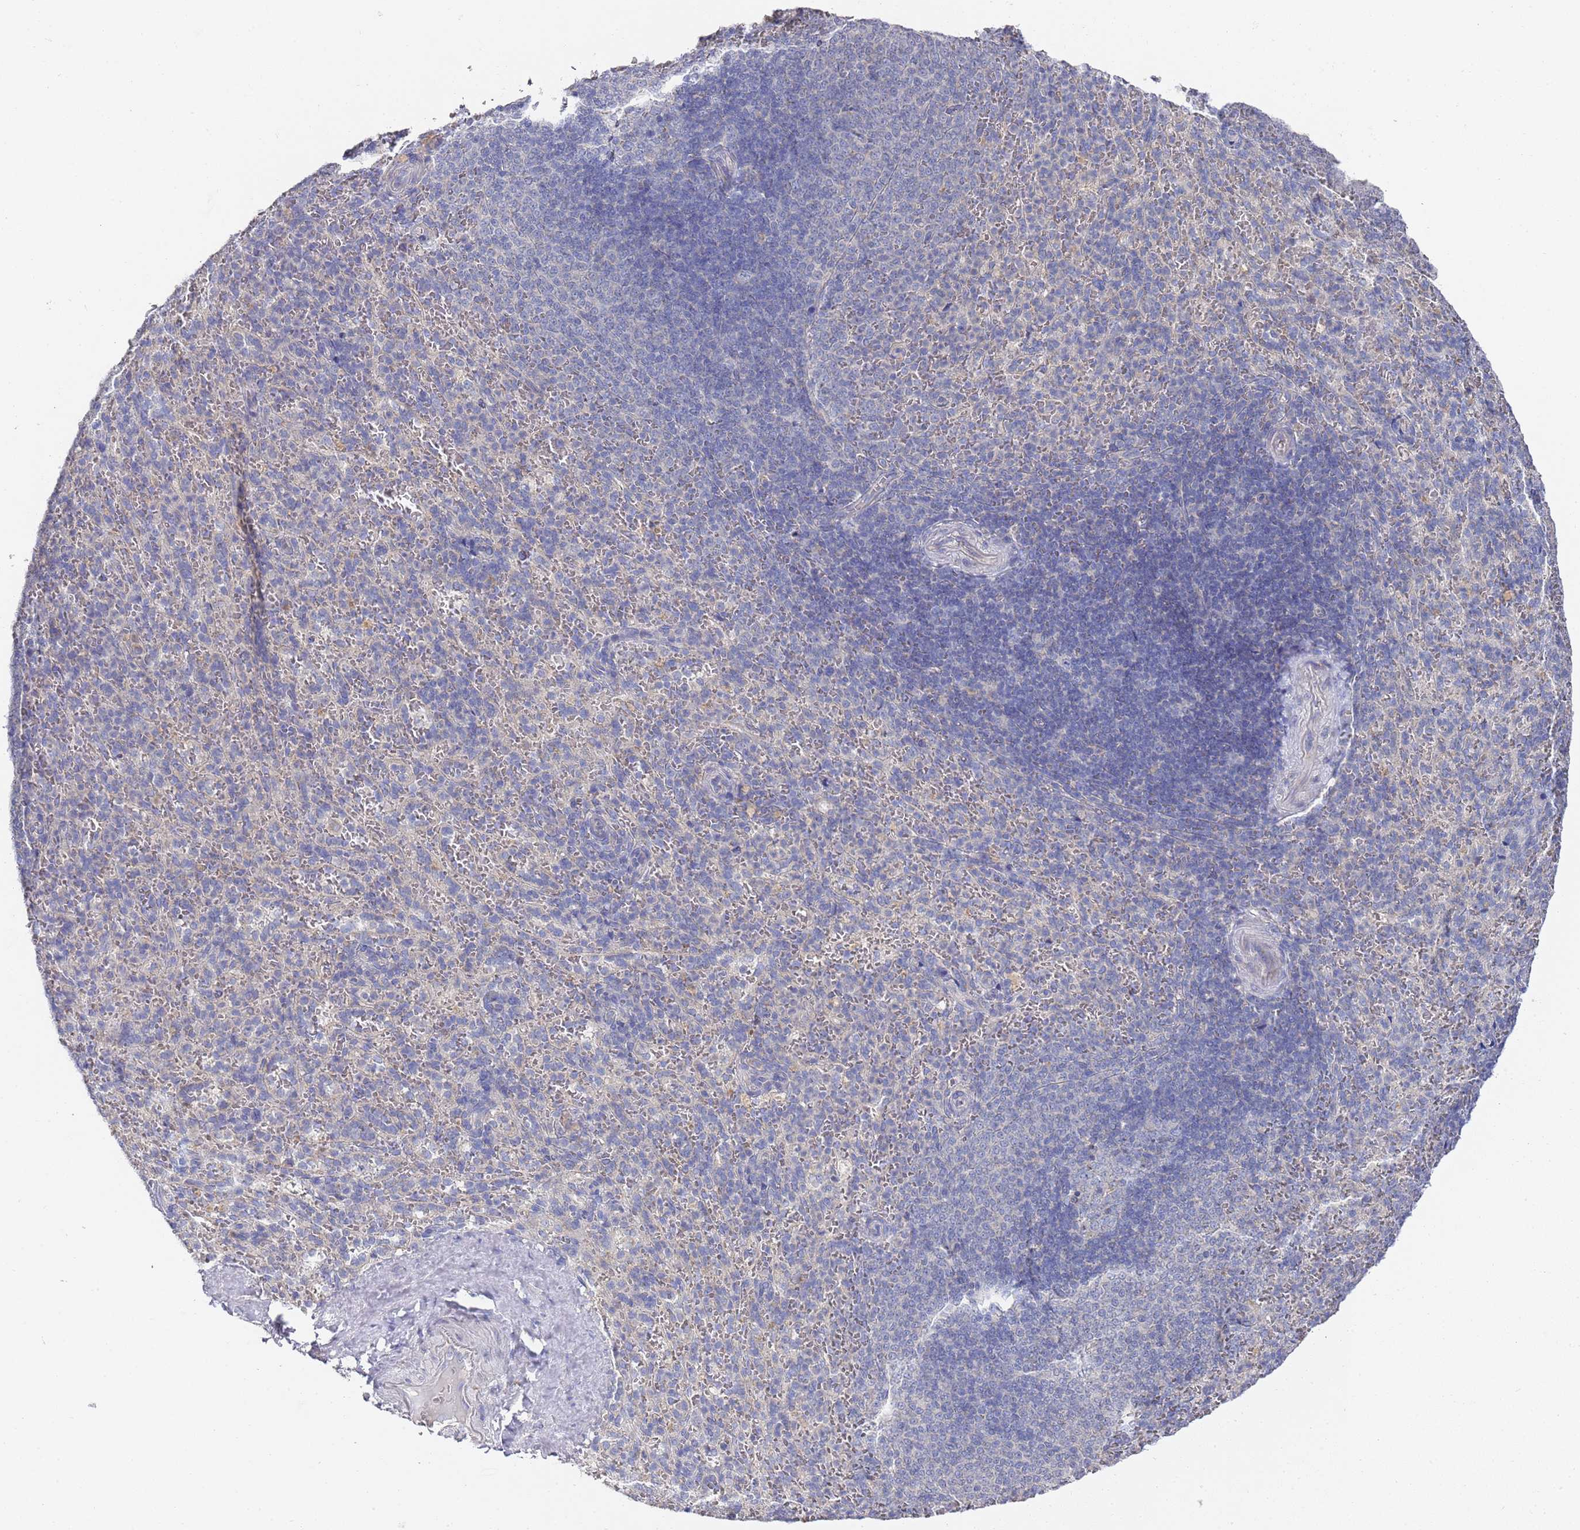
{"staining": {"intensity": "negative", "quantity": "none", "location": "none"}, "tissue": "spleen", "cell_type": "Cells in red pulp", "image_type": "normal", "snomed": [{"axis": "morphology", "description": "Normal tissue, NOS"}, {"axis": "topography", "description": "Spleen"}], "caption": "This is an immunohistochemistry (IHC) photomicrograph of normal spleen. There is no positivity in cells in red pulp.", "gene": "NPEPPS", "patient": {"sex": "female", "age": 21}}